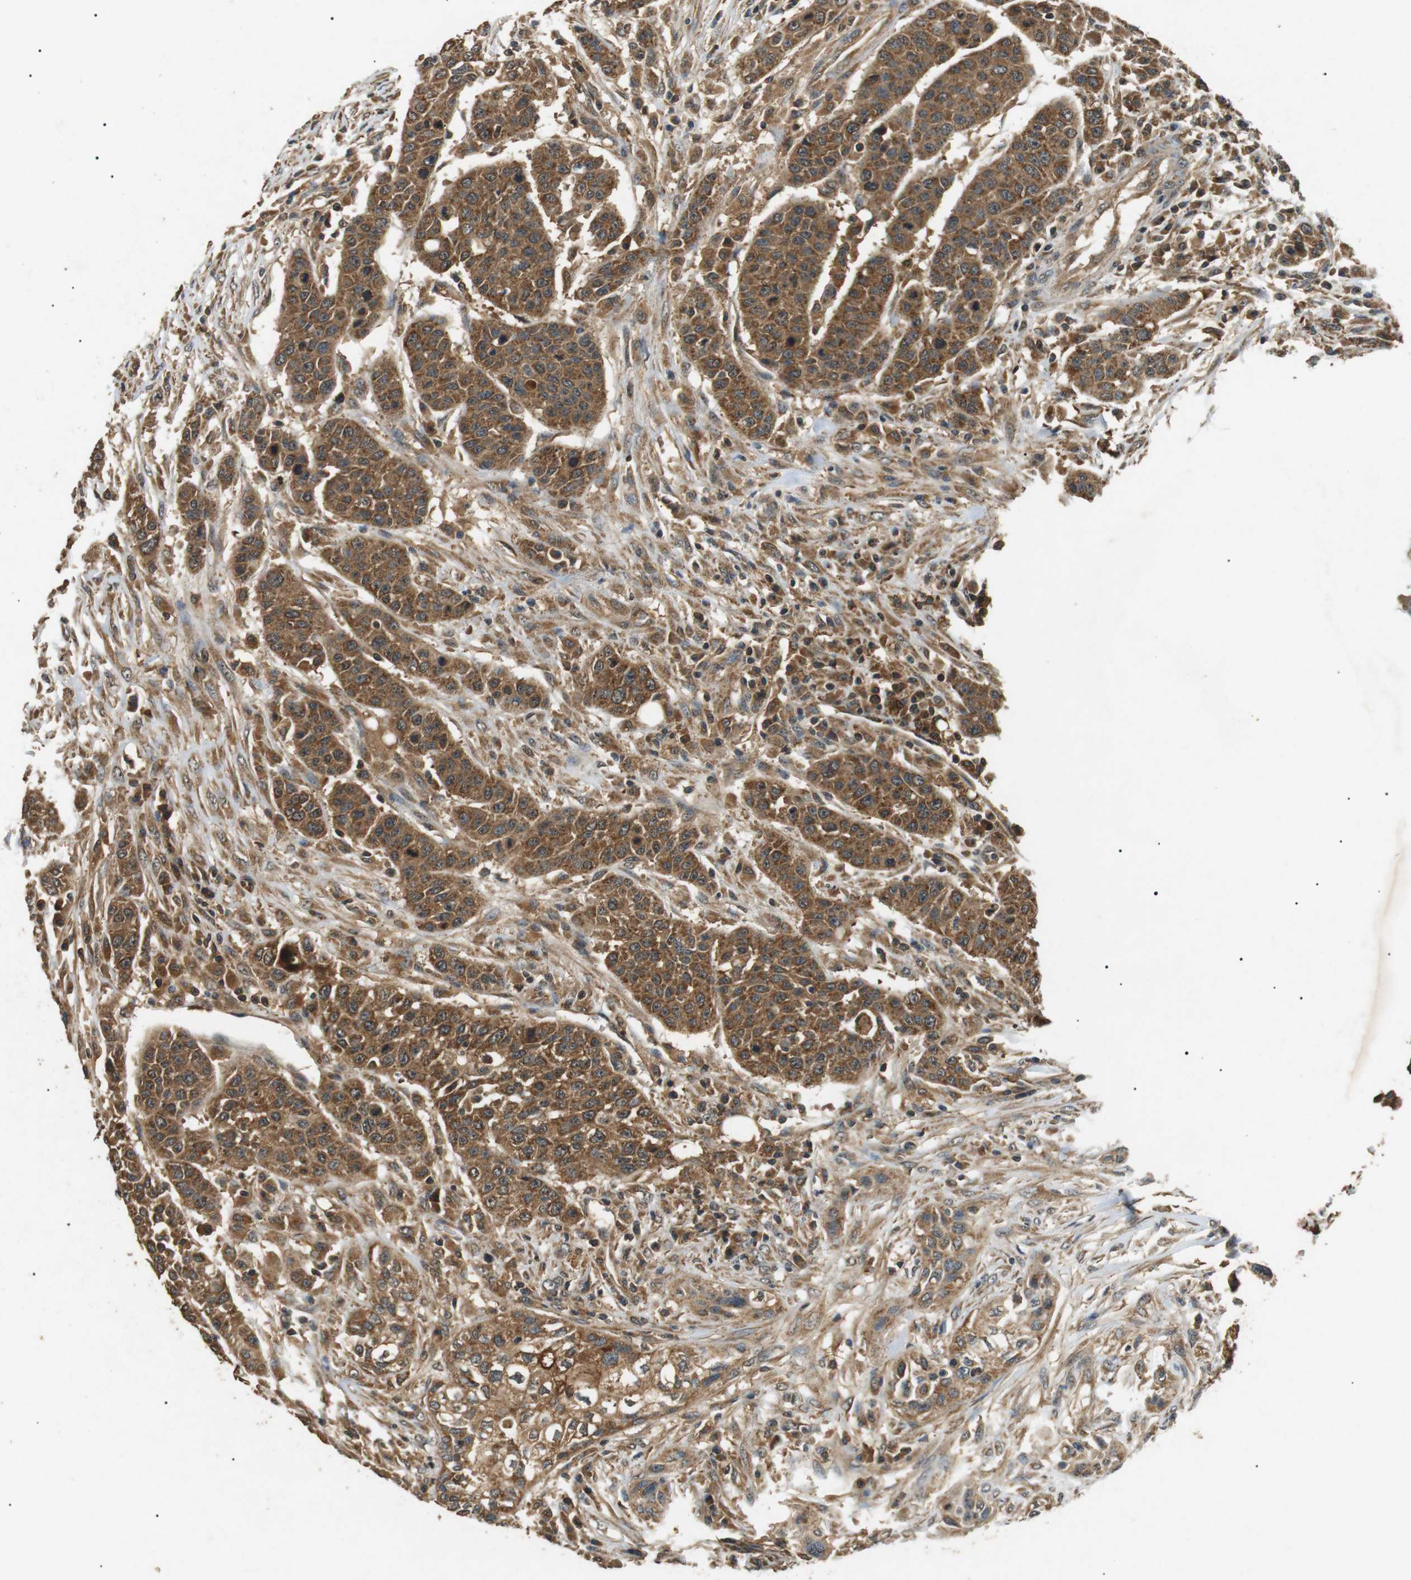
{"staining": {"intensity": "strong", "quantity": ">75%", "location": "cytoplasmic/membranous"}, "tissue": "urothelial cancer", "cell_type": "Tumor cells", "image_type": "cancer", "snomed": [{"axis": "morphology", "description": "Urothelial carcinoma, High grade"}, {"axis": "topography", "description": "Urinary bladder"}], "caption": "IHC staining of urothelial cancer, which demonstrates high levels of strong cytoplasmic/membranous expression in approximately >75% of tumor cells indicating strong cytoplasmic/membranous protein expression. The staining was performed using DAB (3,3'-diaminobenzidine) (brown) for protein detection and nuclei were counterstained in hematoxylin (blue).", "gene": "TBC1D15", "patient": {"sex": "male", "age": 74}}